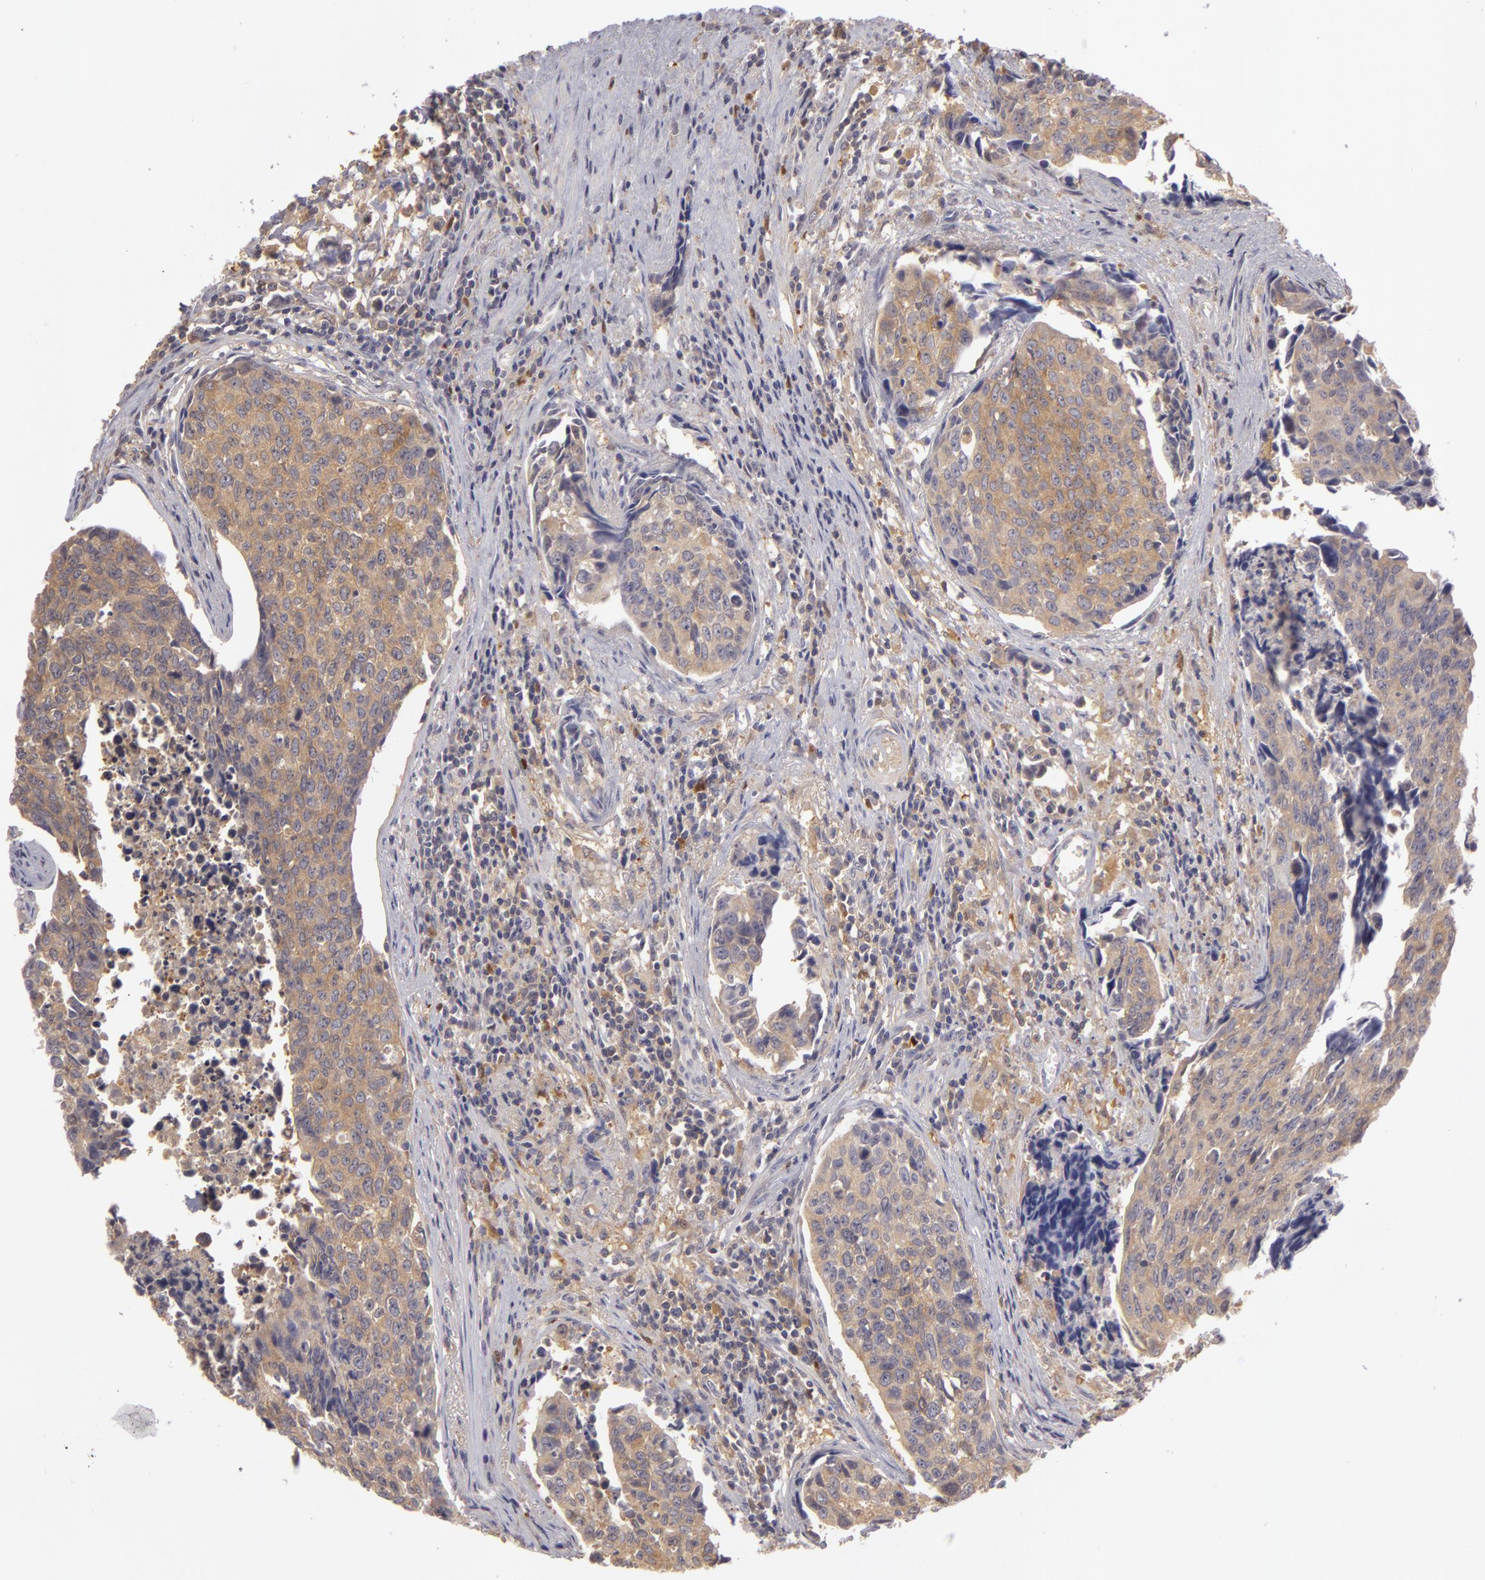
{"staining": {"intensity": "weak", "quantity": ">75%", "location": "cytoplasmic/membranous"}, "tissue": "urothelial cancer", "cell_type": "Tumor cells", "image_type": "cancer", "snomed": [{"axis": "morphology", "description": "Urothelial carcinoma, High grade"}, {"axis": "topography", "description": "Urinary bladder"}], "caption": "Human urothelial carcinoma (high-grade) stained for a protein (brown) demonstrates weak cytoplasmic/membranous positive positivity in approximately >75% of tumor cells.", "gene": "GNPDA1", "patient": {"sex": "male", "age": 81}}